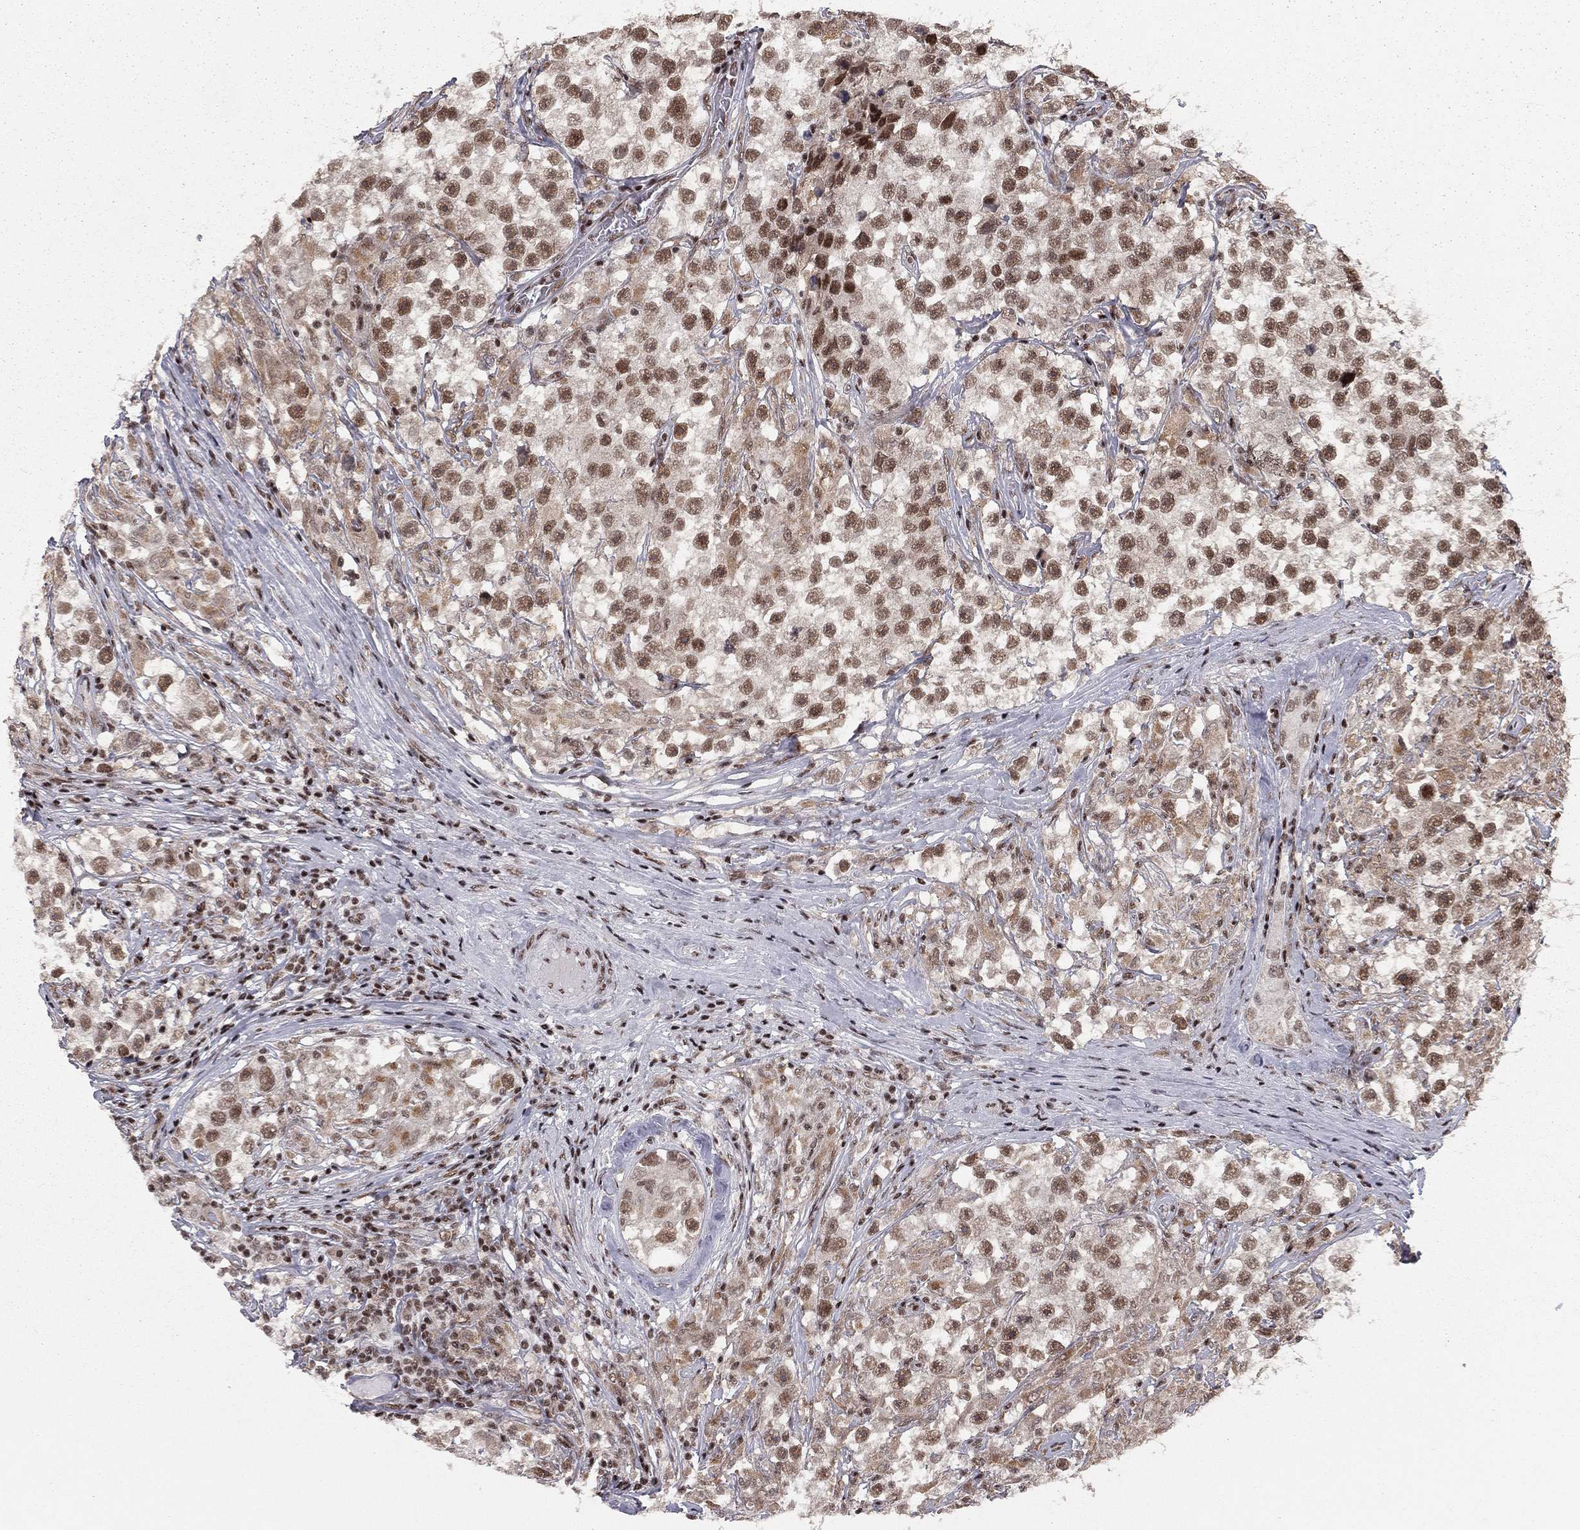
{"staining": {"intensity": "strong", "quantity": "25%-75%", "location": "nuclear"}, "tissue": "testis cancer", "cell_type": "Tumor cells", "image_type": "cancer", "snomed": [{"axis": "morphology", "description": "Seminoma, NOS"}, {"axis": "topography", "description": "Testis"}], "caption": "Immunohistochemical staining of testis cancer (seminoma) reveals high levels of strong nuclear protein positivity in about 25%-75% of tumor cells.", "gene": "NFYB", "patient": {"sex": "male", "age": 46}}